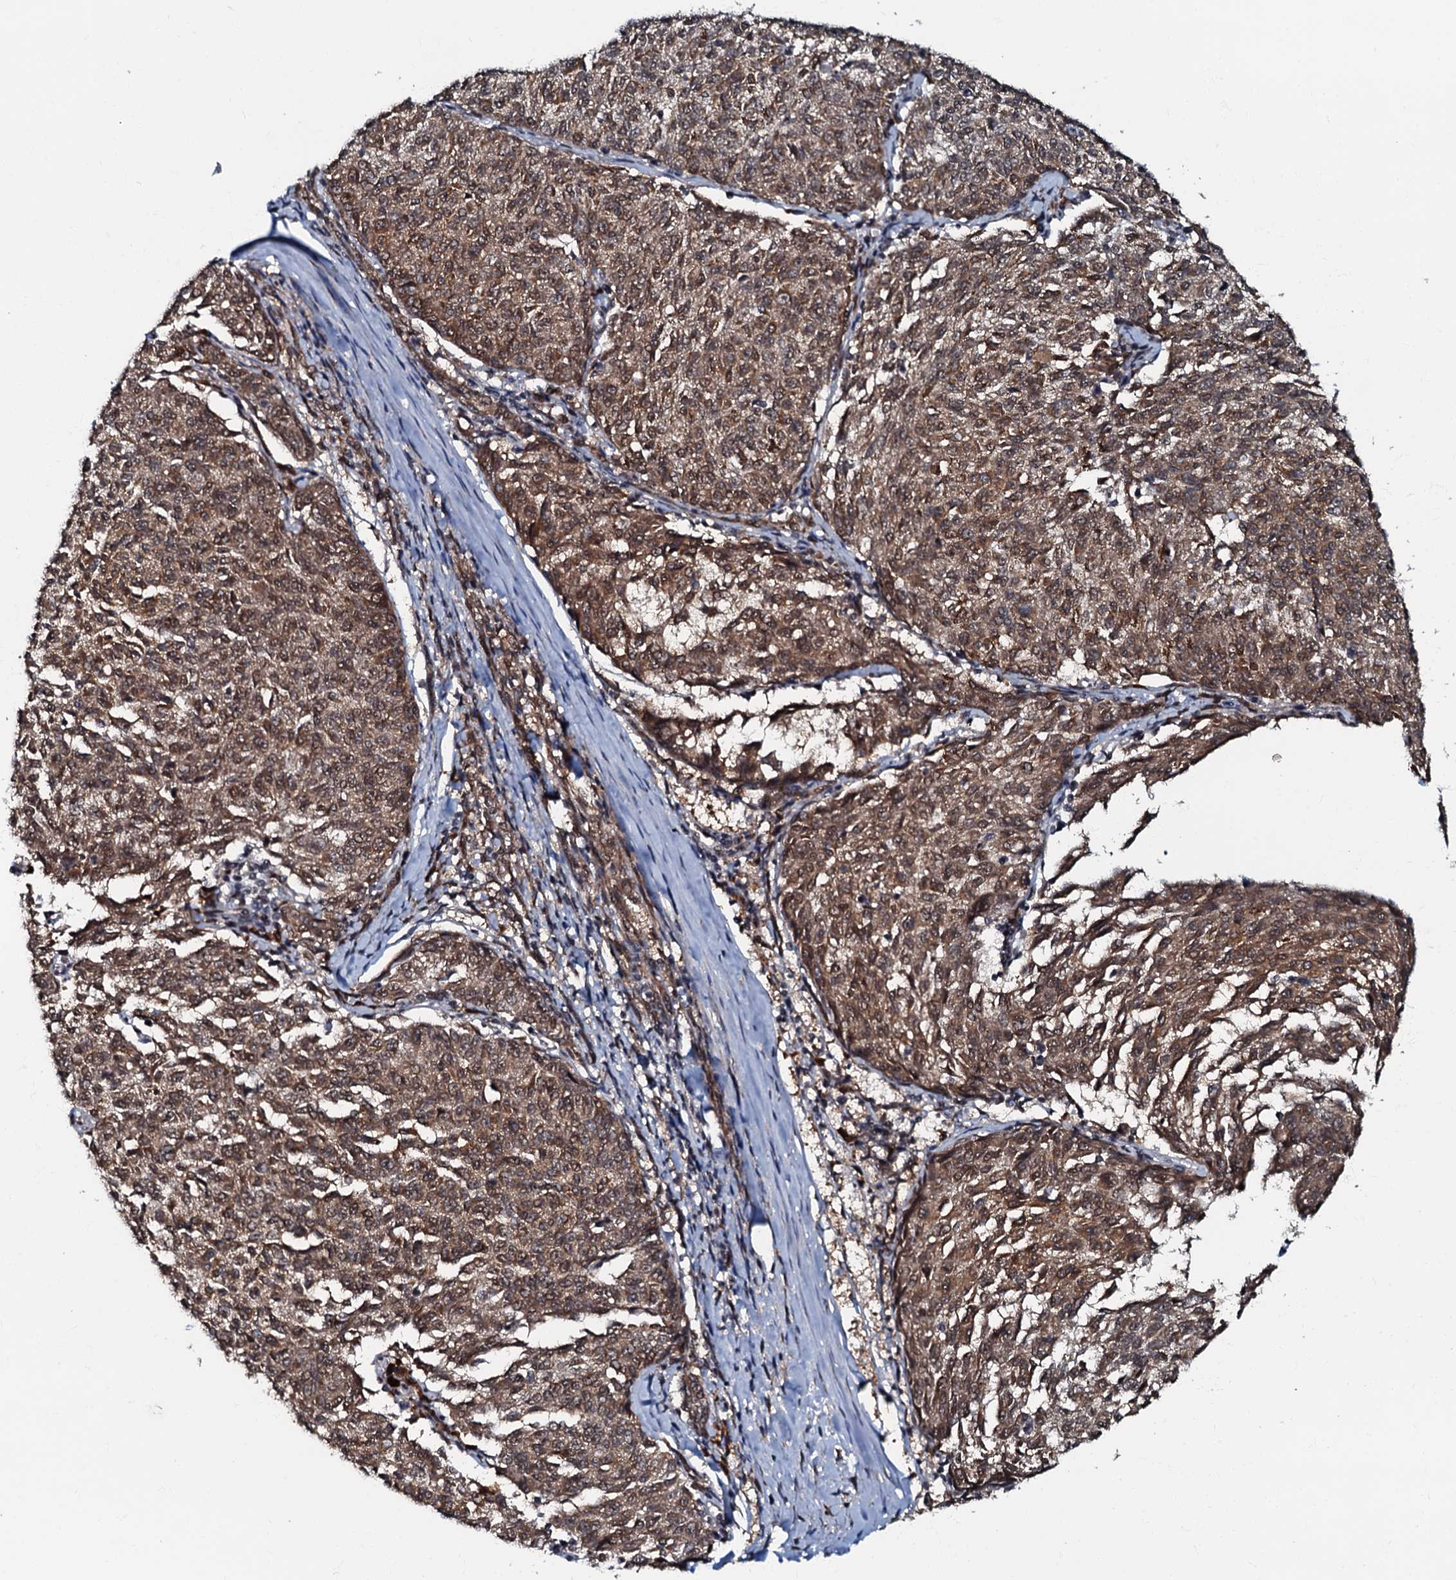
{"staining": {"intensity": "moderate", "quantity": ">75%", "location": "cytoplasmic/membranous,nuclear"}, "tissue": "melanoma", "cell_type": "Tumor cells", "image_type": "cancer", "snomed": [{"axis": "morphology", "description": "Malignant melanoma, NOS"}, {"axis": "topography", "description": "Skin"}], "caption": "High-power microscopy captured an immunohistochemistry histopathology image of melanoma, revealing moderate cytoplasmic/membranous and nuclear staining in about >75% of tumor cells.", "gene": "C18orf32", "patient": {"sex": "female", "age": 72}}